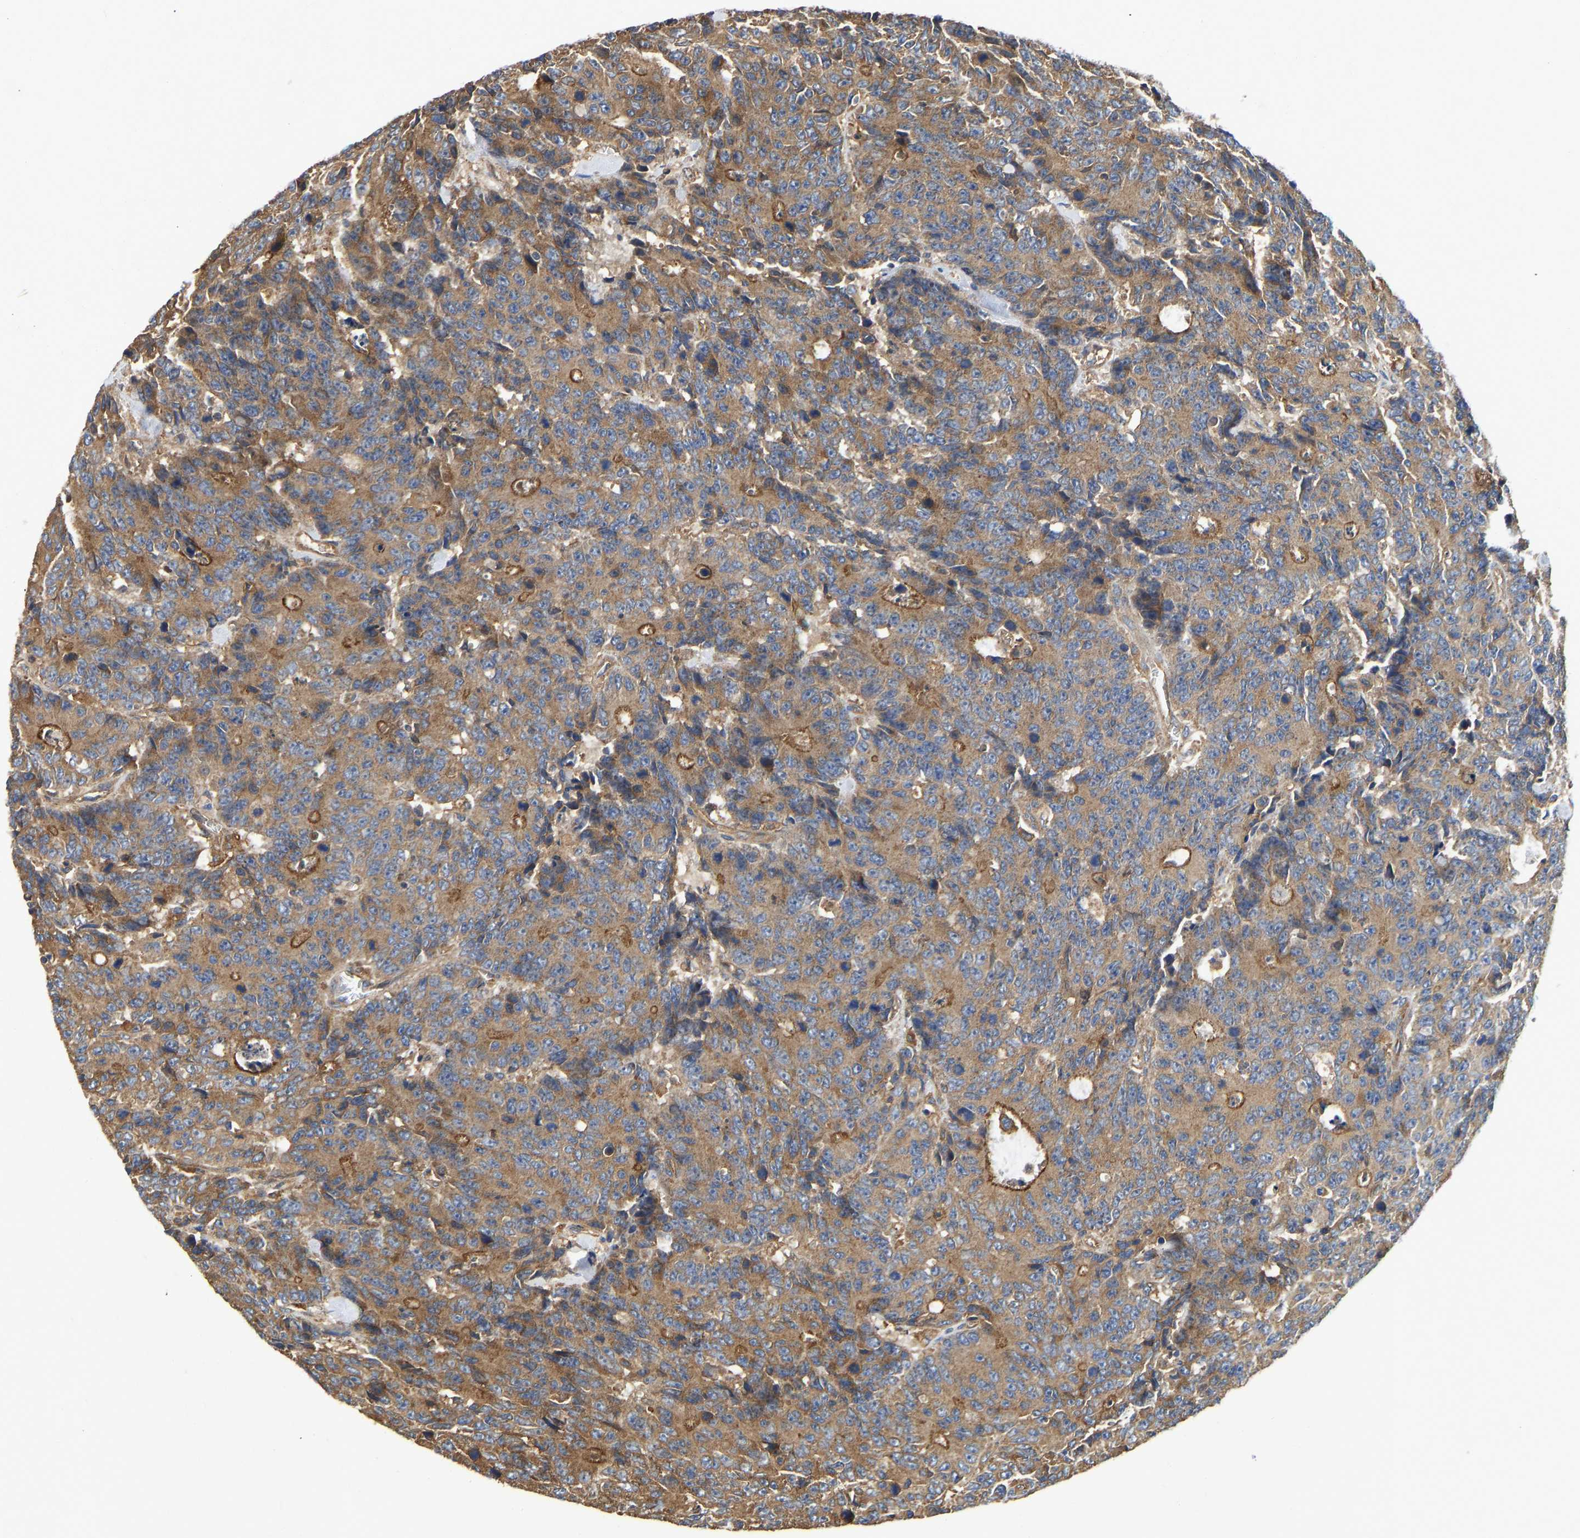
{"staining": {"intensity": "moderate", "quantity": ">75%", "location": "cytoplasmic/membranous"}, "tissue": "colorectal cancer", "cell_type": "Tumor cells", "image_type": "cancer", "snomed": [{"axis": "morphology", "description": "Adenocarcinoma, NOS"}, {"axis": "topography", "description": "Colon"}], "caption": "Human adenocarcinoma (colorectal) stained for a protein (brown) reveals moderate cytoplasmic/membranous positive expression in about >75% of tumor cells.", "gene": "FLNB", "patient": {"sex": "female", "age": 86}}